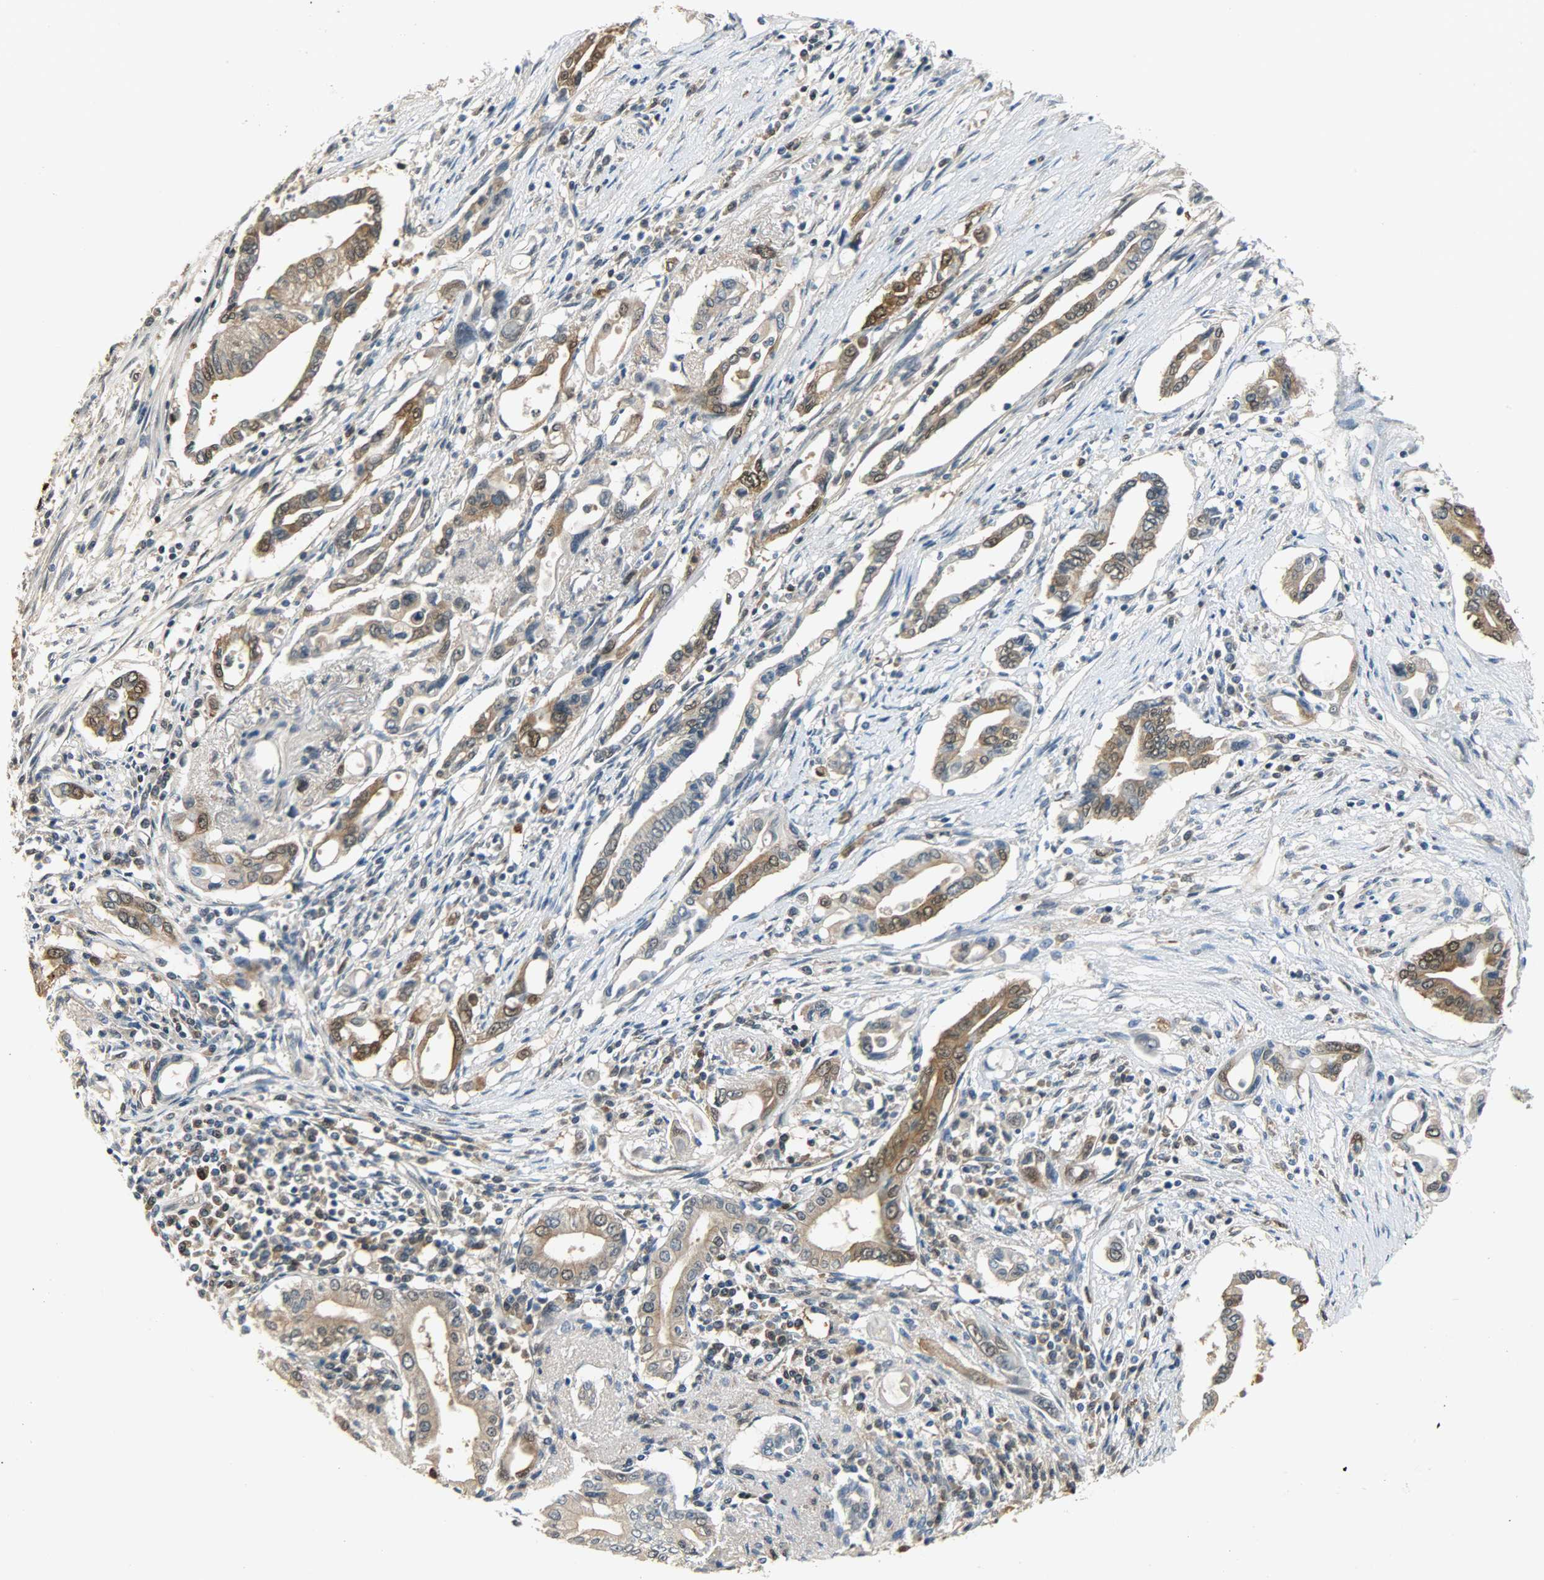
{"staining": {"intensity": "strong", "quantity": ">75%", "location": "cytoplasmic/membranous,nuclear"}, "tissue": "pancreatic cancer", "cell_type": "Tumor cells", "image_type": "cancer", "snomed": [{"axis": "morphology", "description": "Adenocarcinoma, NOS"}, {"axis": "topography", "description": "Pancreas"}], "caption": "This image shows pancreatic cancer stained with immunohistochemistry (IHC) to label a protein in brown. The cytoplasmic/membranous and nuclear of tumor cells show strong positivity for the protein. Nuclei are counter-stained blue.", "gene": "EIF4EBP1", "patient": {"sex": "female", "age": 57}}